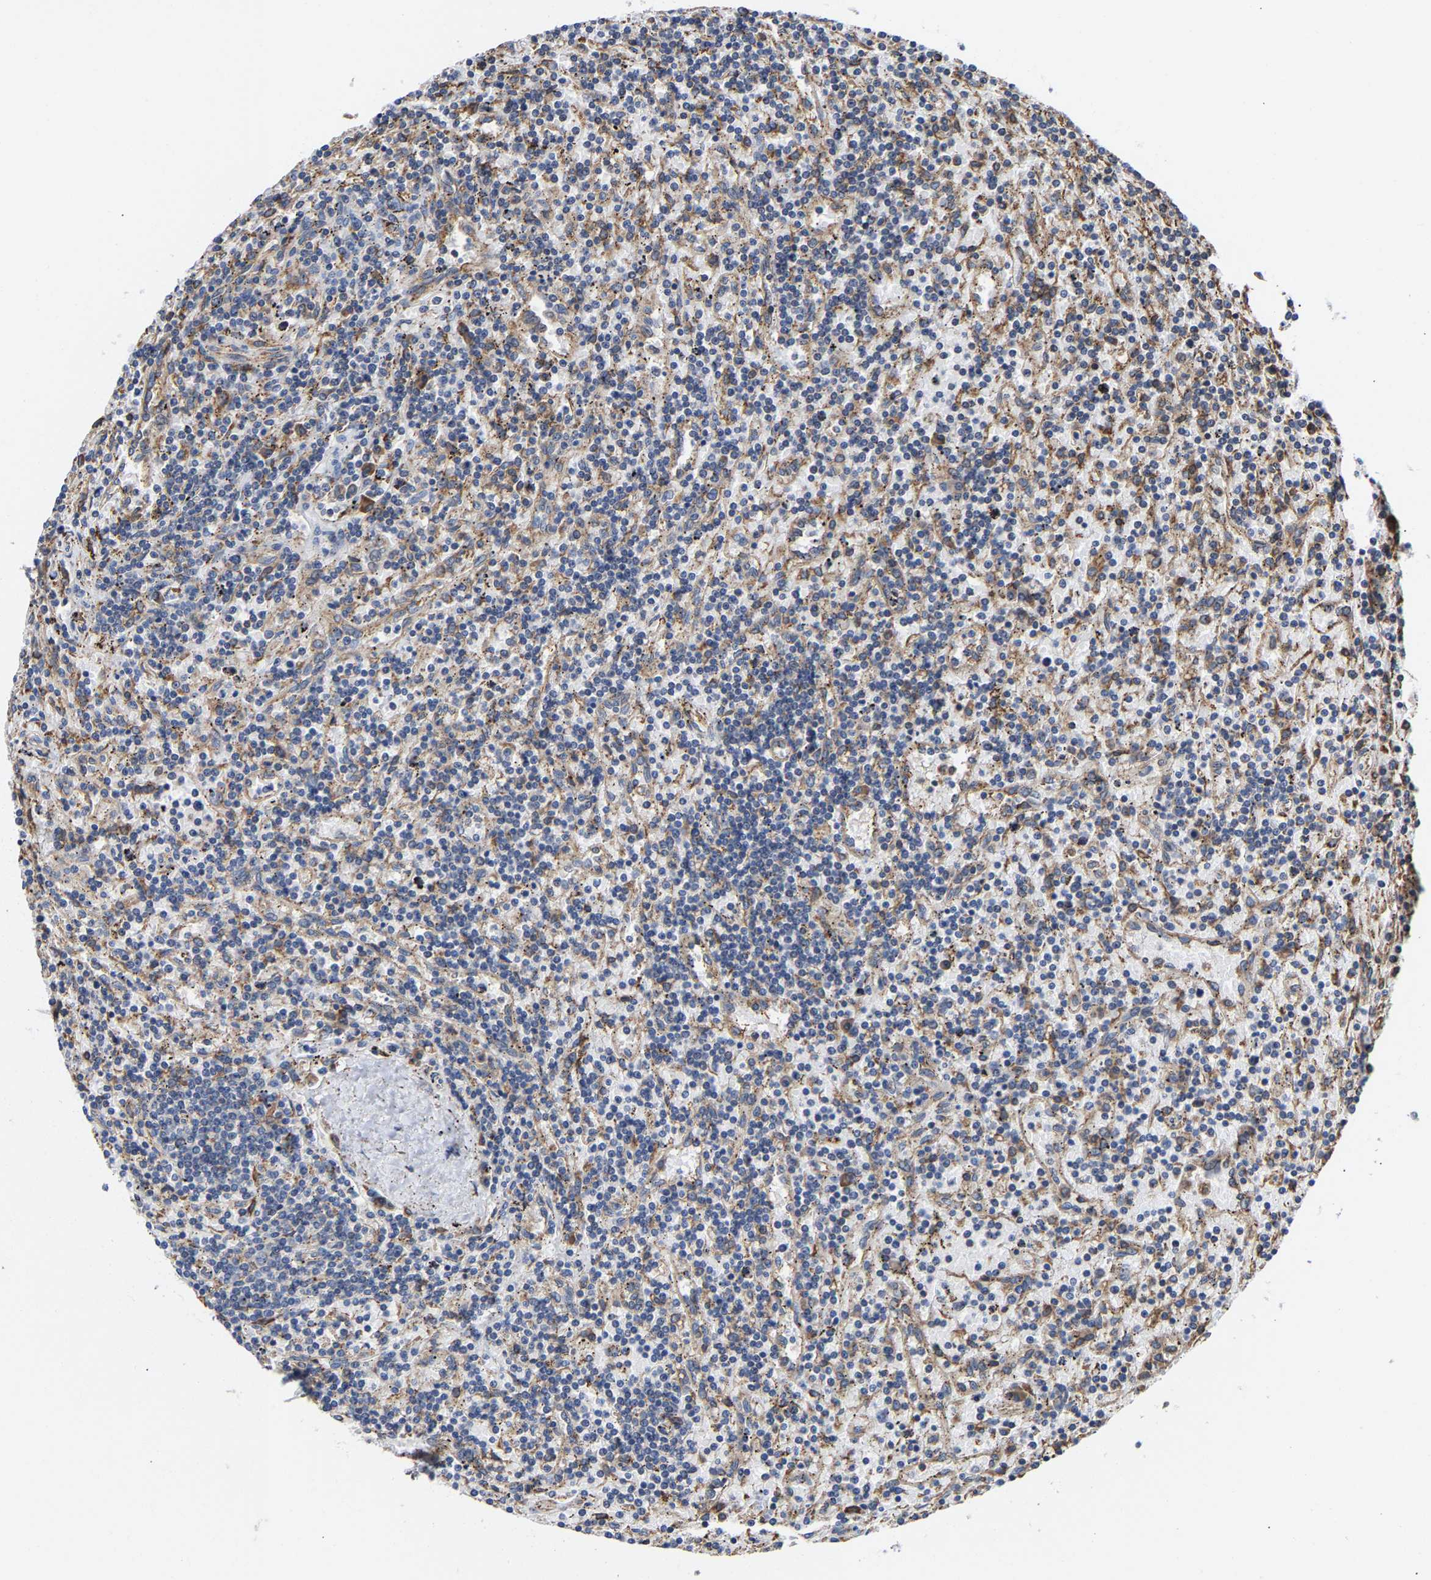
{"staining": {"intensity": "negative", "quantity": "none", "location": "none"}, "tissue": "lymphoma", "cell_type": "Tumor cells", "image_type": "cancer", "snomed": [{"axis": "morphology", "description": "Malignant lymphoma, non-Hodgkin's type, Low grade"}, {"axis": "topography", "description": "Spleen"}], "caption": "High power microscopy photomicrograph of an IHC image of low-grade malignant lymphoma, non-Hodgkin's type, revealing no significant expression in tumor cells.", "gene": "ARAP1", "patient": {"sex": "male", "age": 76}}